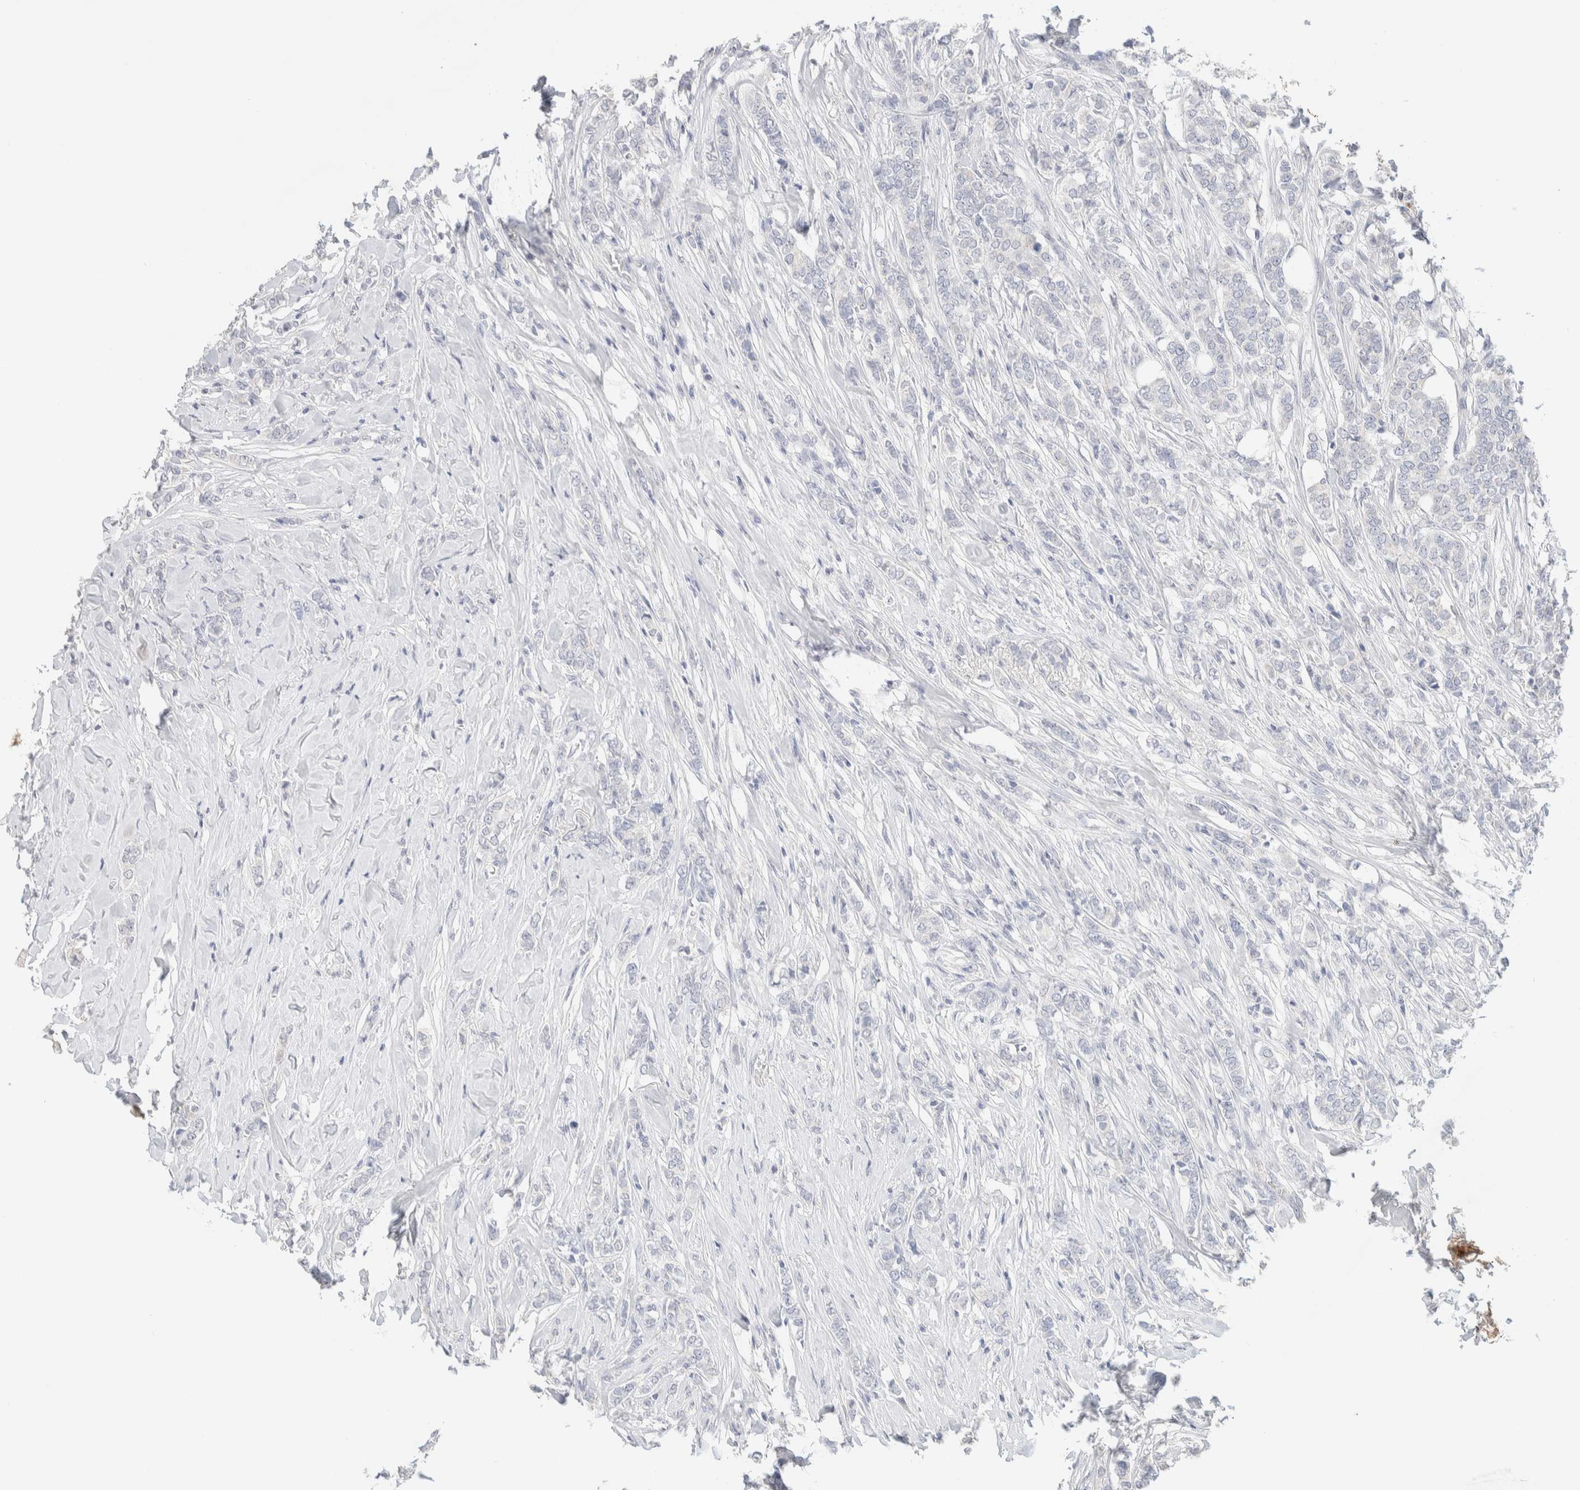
{"staining": {"intensity": "negative", "quantity": "none", "location": "none"}, "tissue": "breast cancer", "cell_type": "Tumor cells", "image_type": "cancer", "snomed": [{"axis": "morphology", "description": "Lobular carcinoma"}, {"axis": "topography", "description": "Skin"}, {"axis": "topography", "description": "Breast"}], "caption": "Tumor cells show no significant protein staining in lobular carcinoma (breast). (Brightfield microscopy of DAB immunohistochemistry at high magnification).", "gene": "RIDA", "patient": {"sex": "female", "age": 46}}